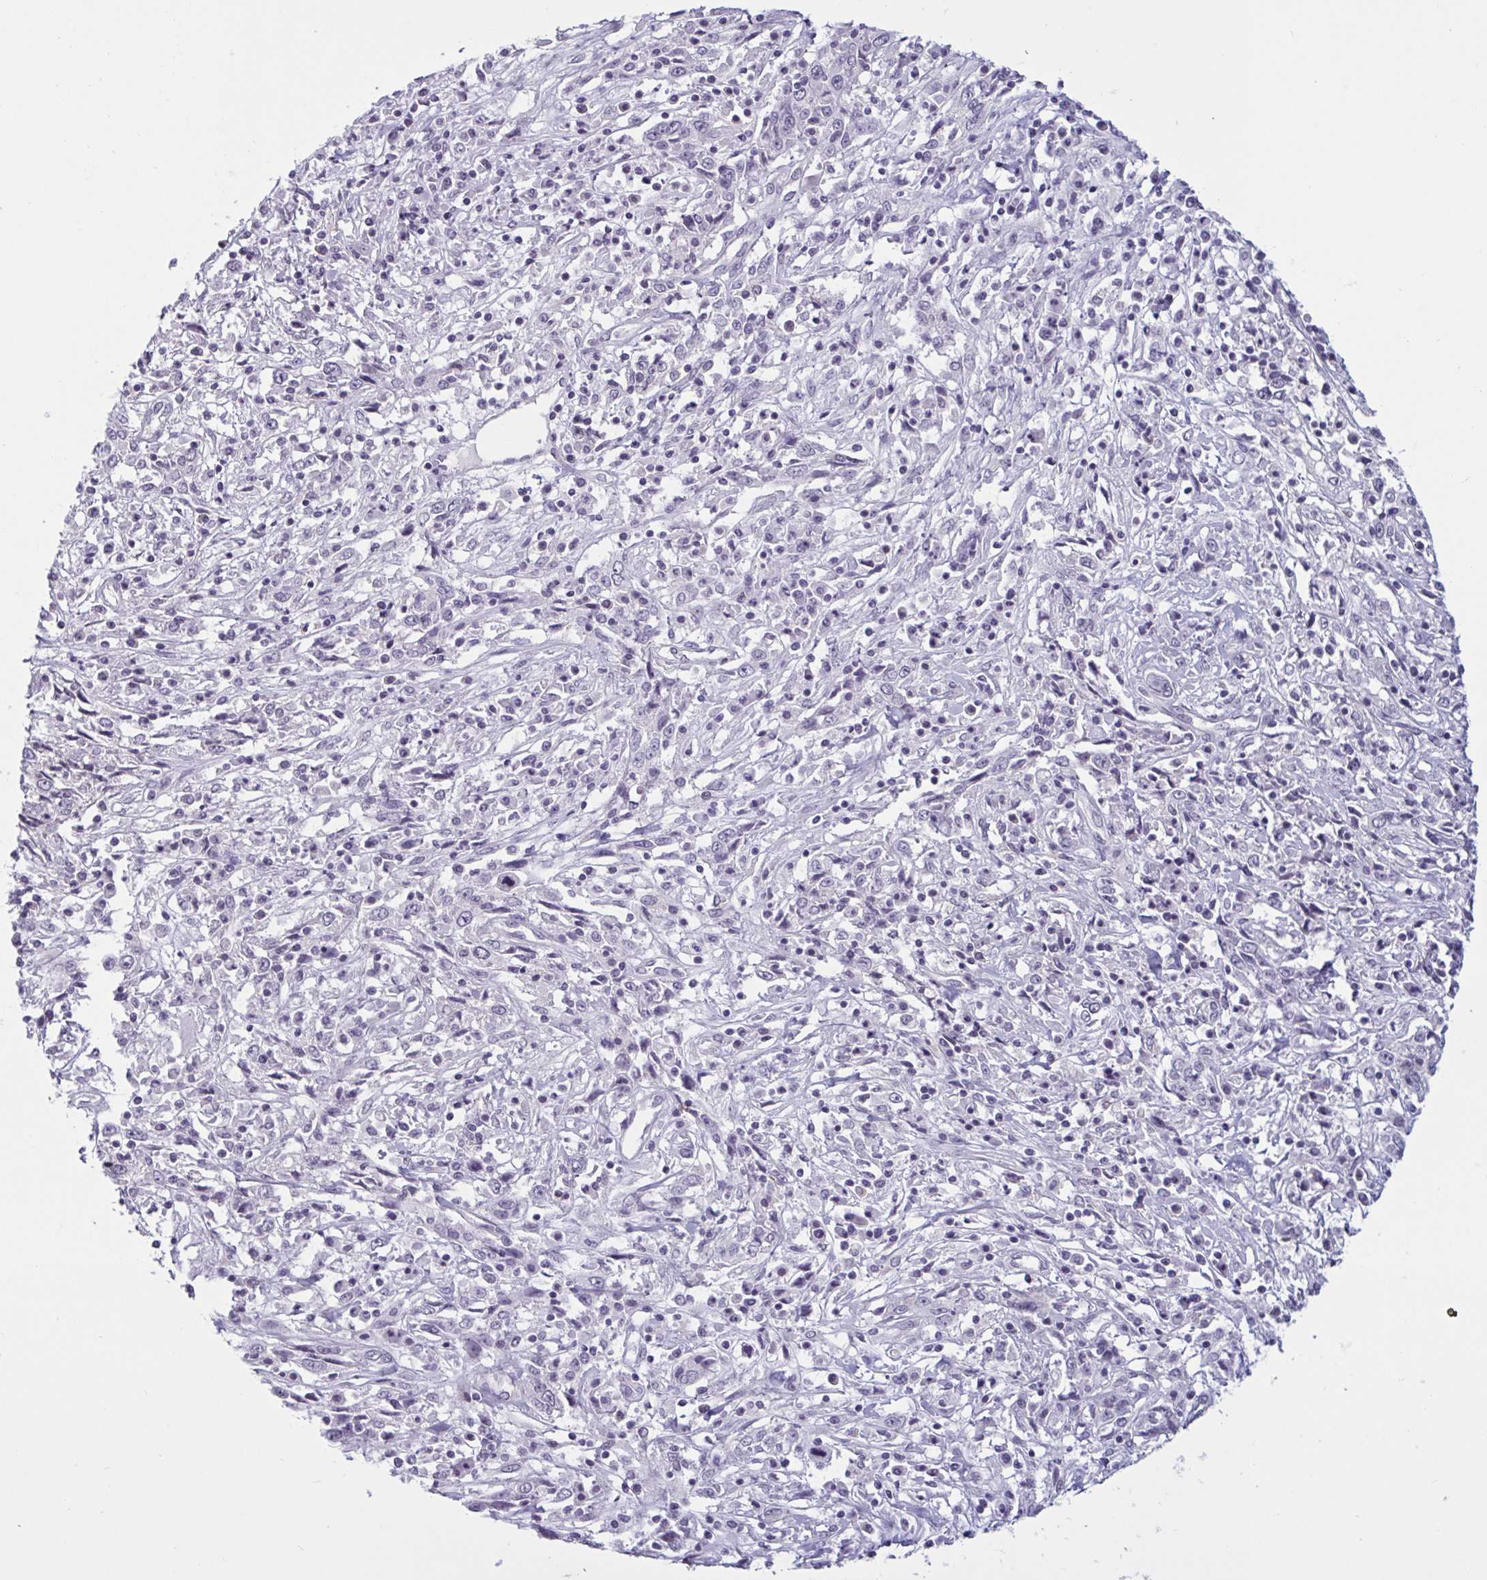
{"staining": {"intensity": "negative", "quantity": "none", "location": "none"}, "tissue": "cervical cancer", "cell_type": "Tumor cells", "image_type": "cancer", "snomed": [{"axis": "morphology", "description": "Adenocarcinoma, NOS"}, {"axis": "topography", "description": "Cervix"}], "caption": "The IHC micrograph has no significant staining in tumor cells of adenocarcinoma (cervical) tissue.", "gene": "TBC1D4", "patient": {"sex": "female", "age": 40}}